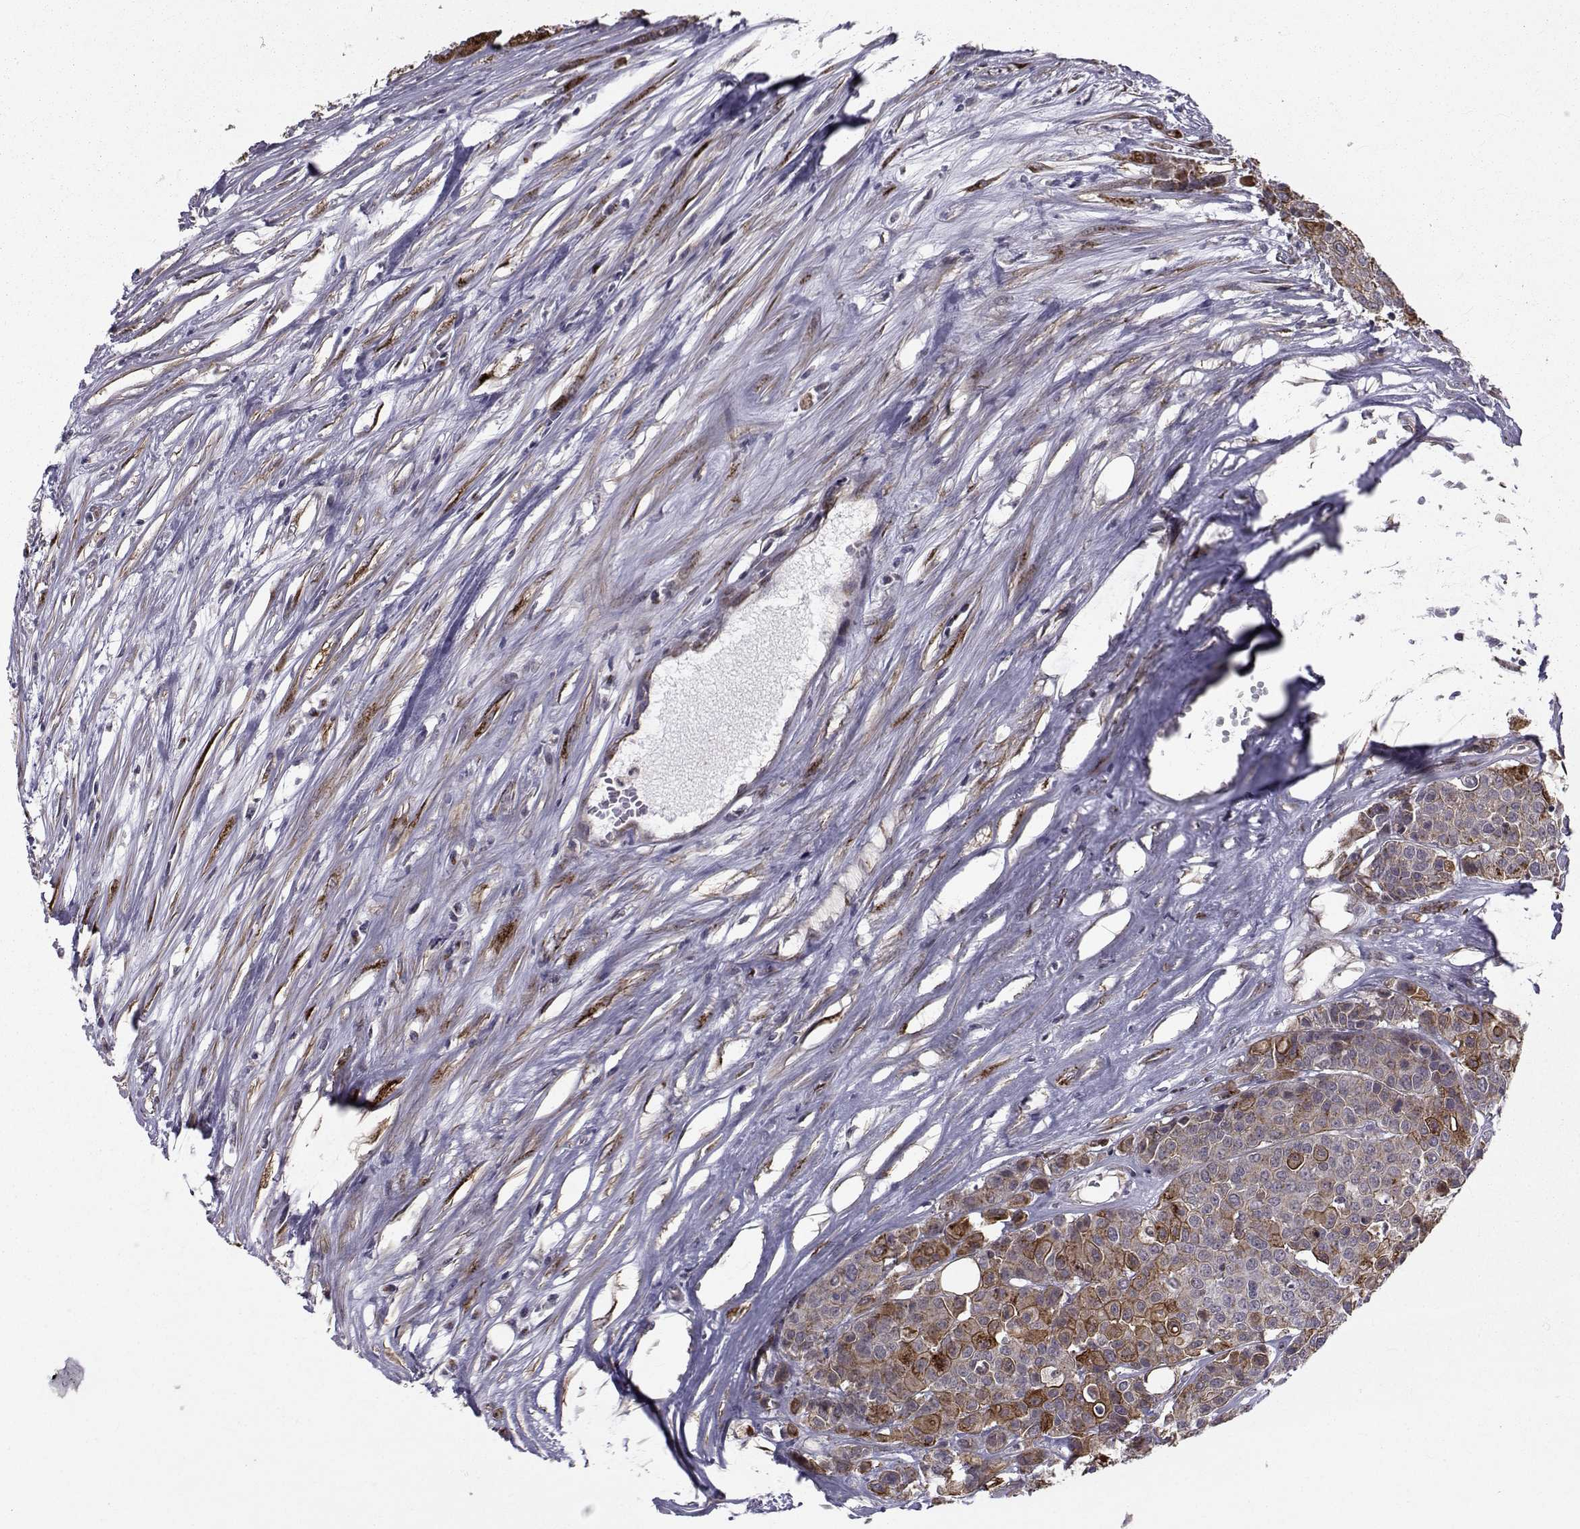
{"staining": {"intensity": "moderate", "quantity": "25%-75%", "location": "cytoplasmic/membranous"}, "tissue": "carcinoid", "cell_type": "Tumor cells", "image_type": "cancer", "snomed": [{"axis": "morphology", "description": "Carcinoid, malignant, NOS"}, {"axis": "topography", "description": "Colon"}], "caption": "High-power microscopy captured an IHC histopathology image of carcinoid (malignant), revealing moderate cytoplasmic/membranous staining in approximately 25%-75% of tumor cells.", "gene": "ATP6V1C2", "patient": {"sex": "male", "age": 81}}